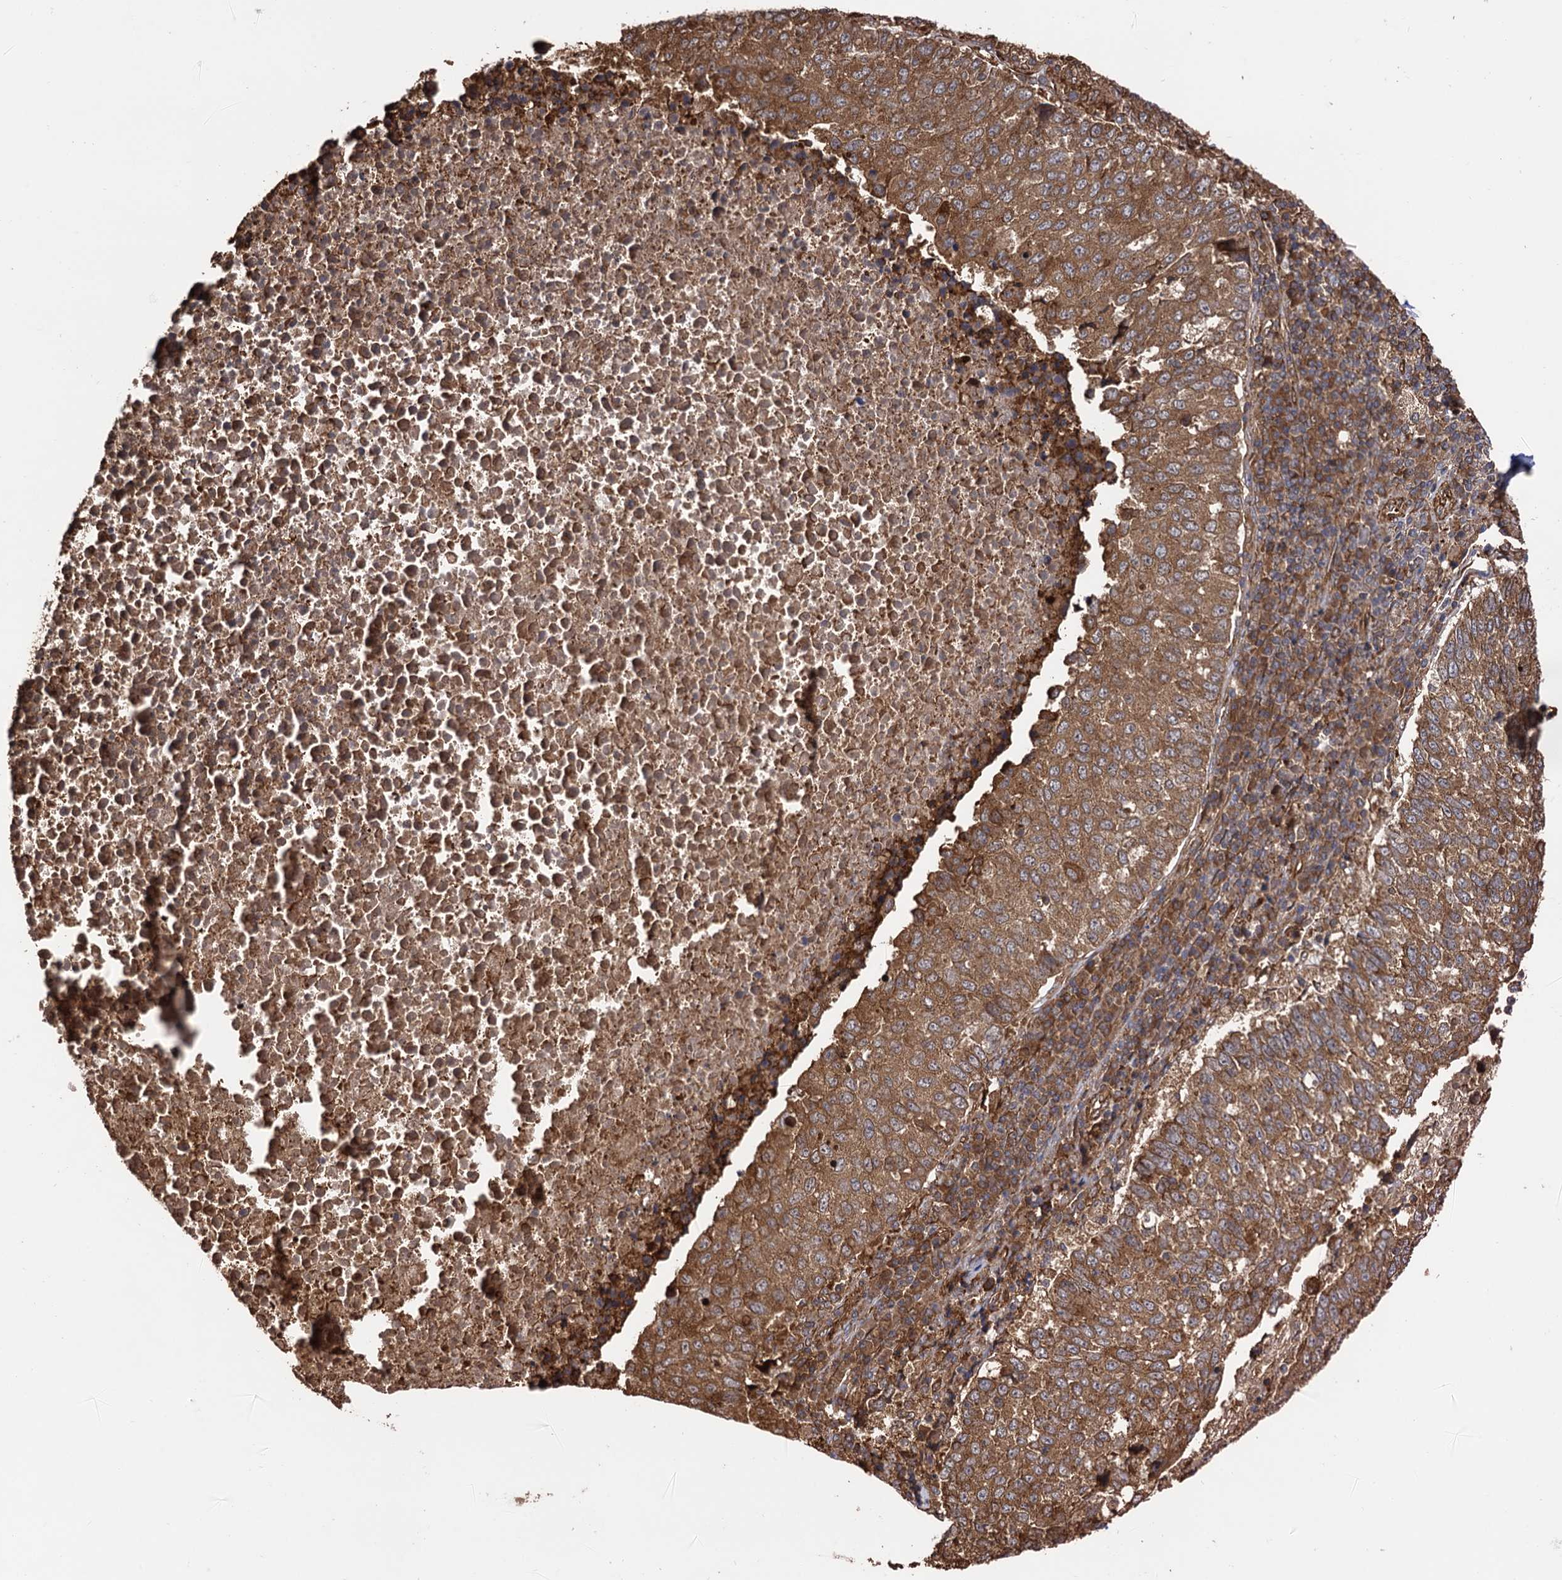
{"staining": {"intensity": "moderate", "quantity": ">75%", "location": "cytoplasmic/membranous"}, "tissue": "lung cancer", "cell_type": "Tumor cells", "image_type": "cancer", "snomed": [{"axis": "morphology", "description": "Squamous cell carcinoma, NOS"}, {"axis": "topography", "description": "Lung"}], "caption": "A high-resolution image shows immunohistochemistry staining of squamous cell carcinoma (lung), which demonstrates moderate cytoplasmic/membranous staining in about >75% of tumor cells.", "gene": "ATP8B4", "patient": {"sex": "male", "age": 73}}